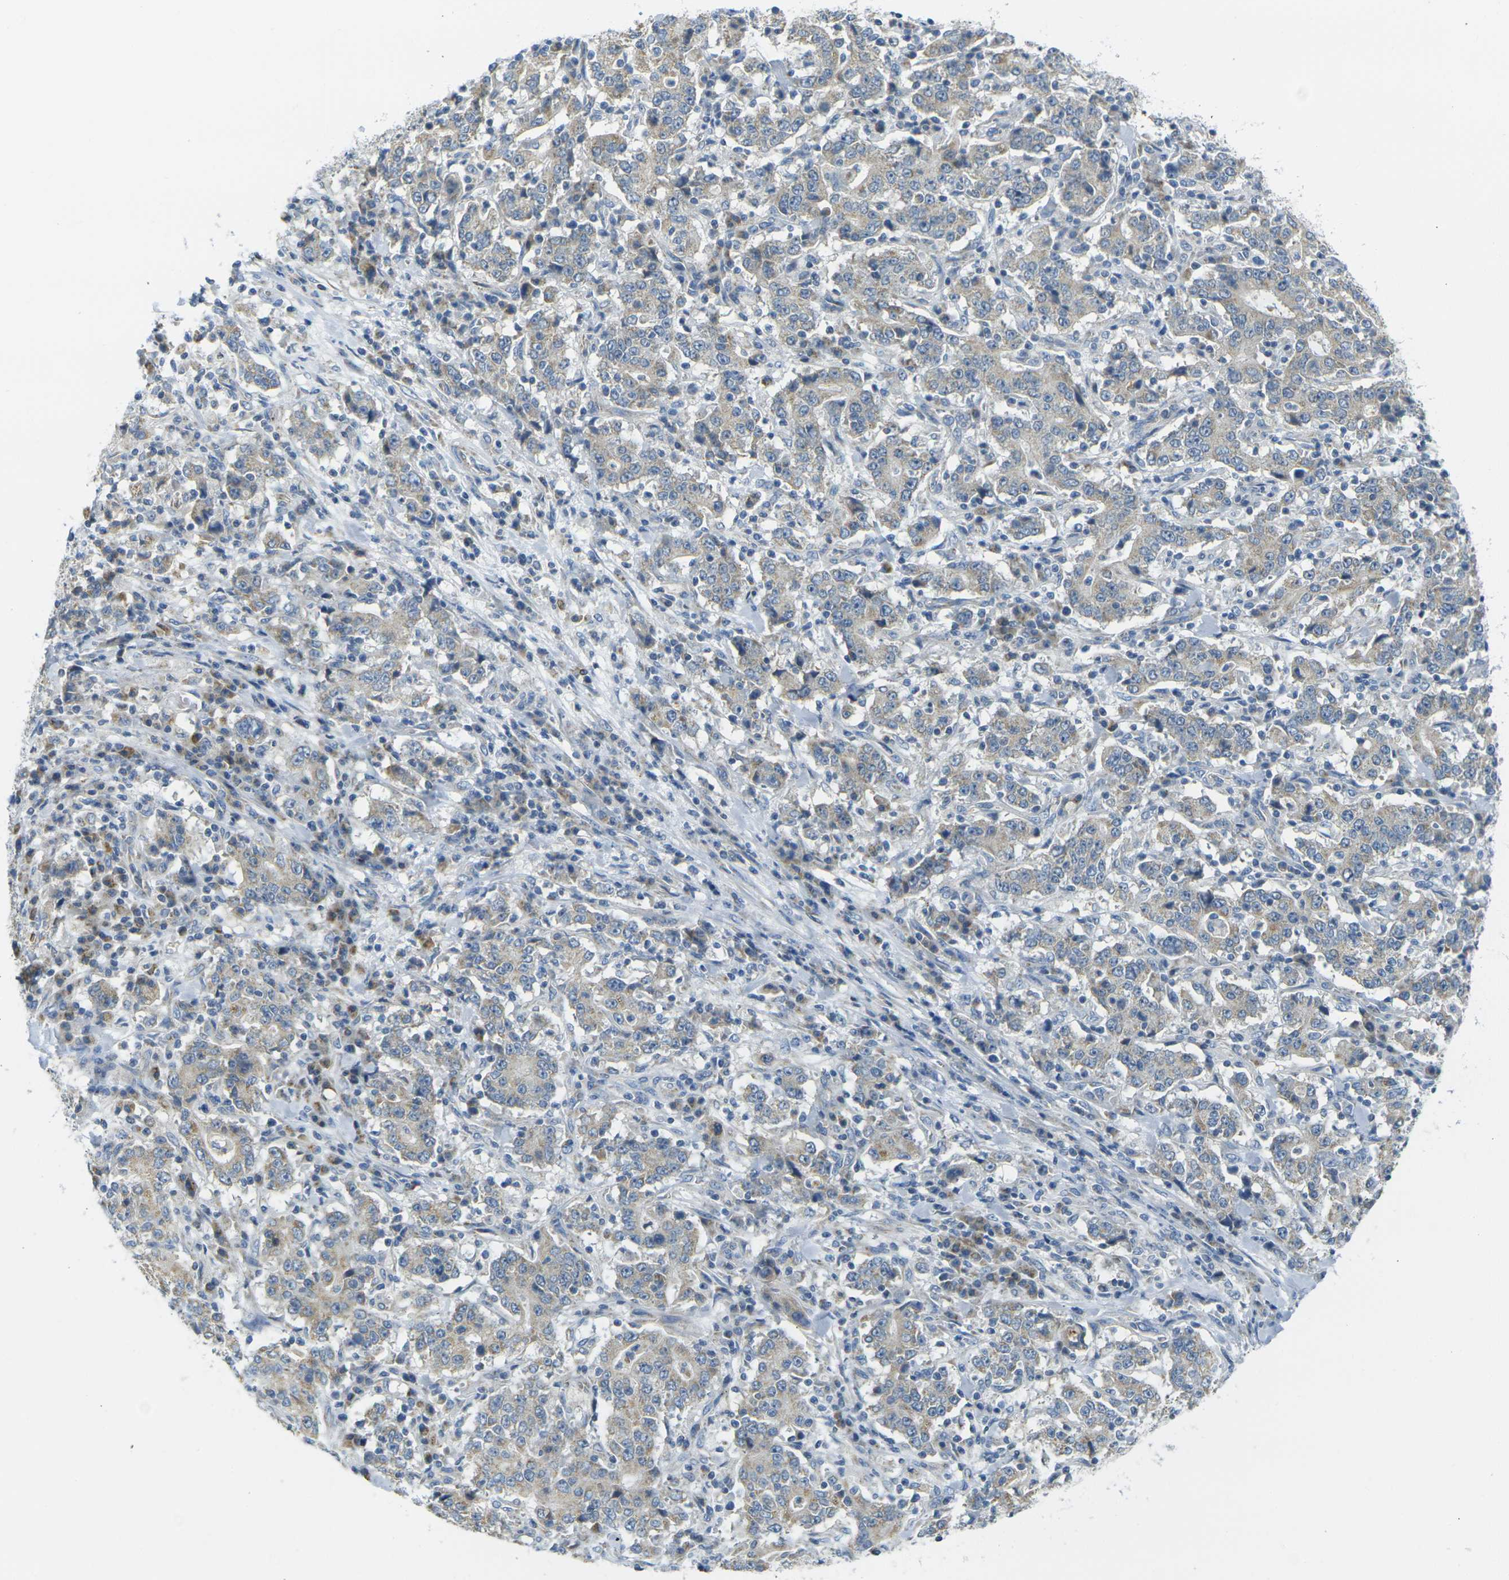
{"staining": {"intensity": "weak", "quantity": ">75%", "location": "cytoplasmic/membranous"}, "tissue": "stomach cancer", "cell_type": "Tumor cells", "image_type": "cancer", "snomed": [{"axis": "morphology", "description": "Normal tissue, NOS"}, {"axis": "morphology", "description": "Adenocarcinoma, NOS"}, {"axis": "topography", "description": "Stomach, upper"}, {"axis": "topography", "description": "Stomach"}], "caption": "Protein positivity by immunohistochemistry (IHC) displays weak cytoplasmic/membranous positivity in about >75% of tumor cells in adenocarcinoma (stomach).", "gene": "PARD6B", "patient": {"sex": "male", "age": 59}}